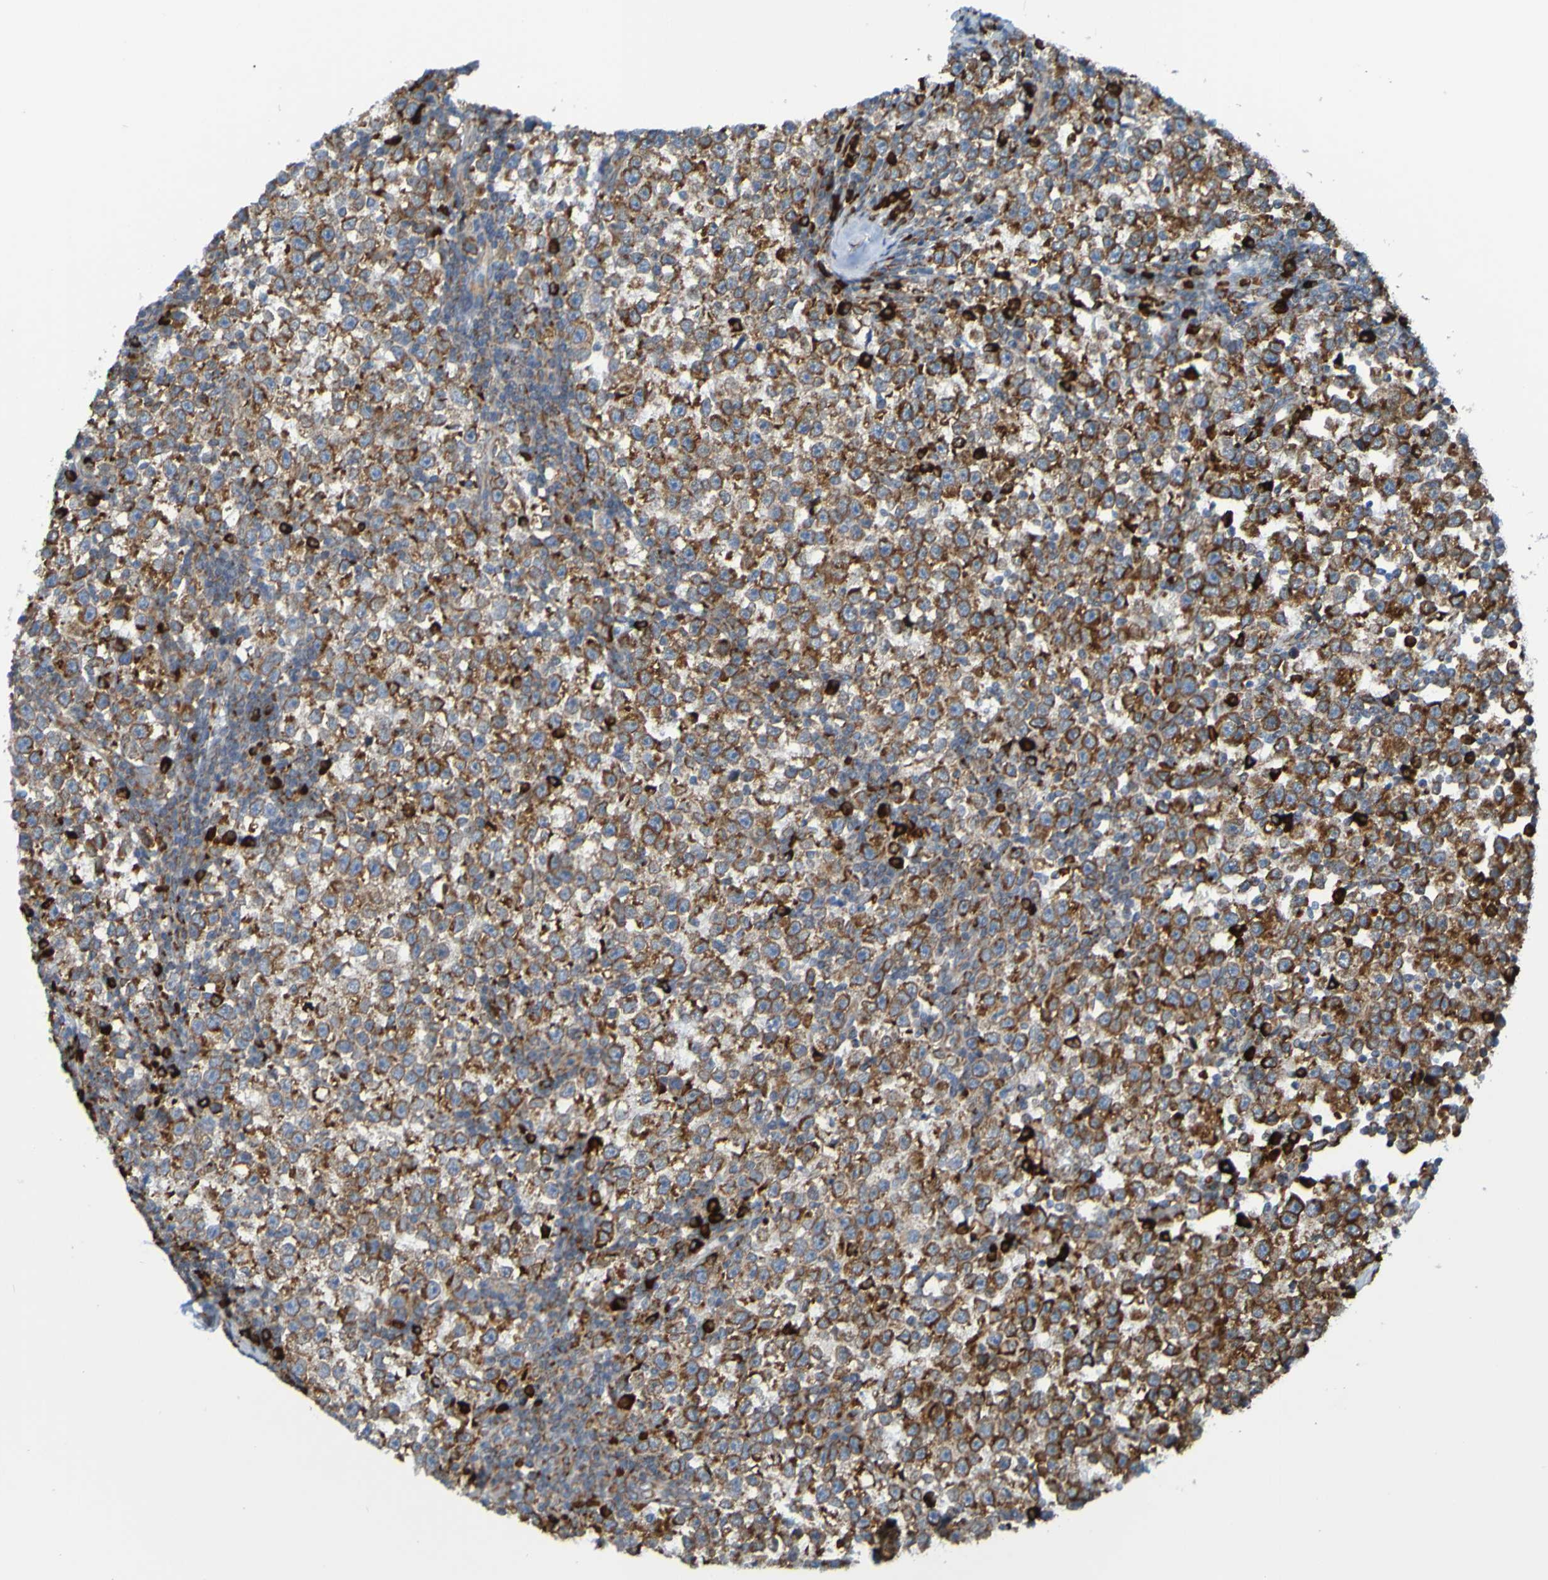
{"staining": {"intensity": "weak", "quantity": "25%-75%", "location": "cytoplasmic/membranous"}, "tissue": "testis cancer", "cell_type": "Tumor cells", "image_type": "cancer", "snomed": [{"axis": "morphology", "description": "Seminoma, NOS"}, {"axis": "topography", "description": "Testis"}], "caption": "A brown stain highlights weak cytoplasmic/membranous staining of a protein in human testis cancer (seminoma) tumor cells.", "gene": "SSR1", "patient": {"sex": "male", "age": 43}}